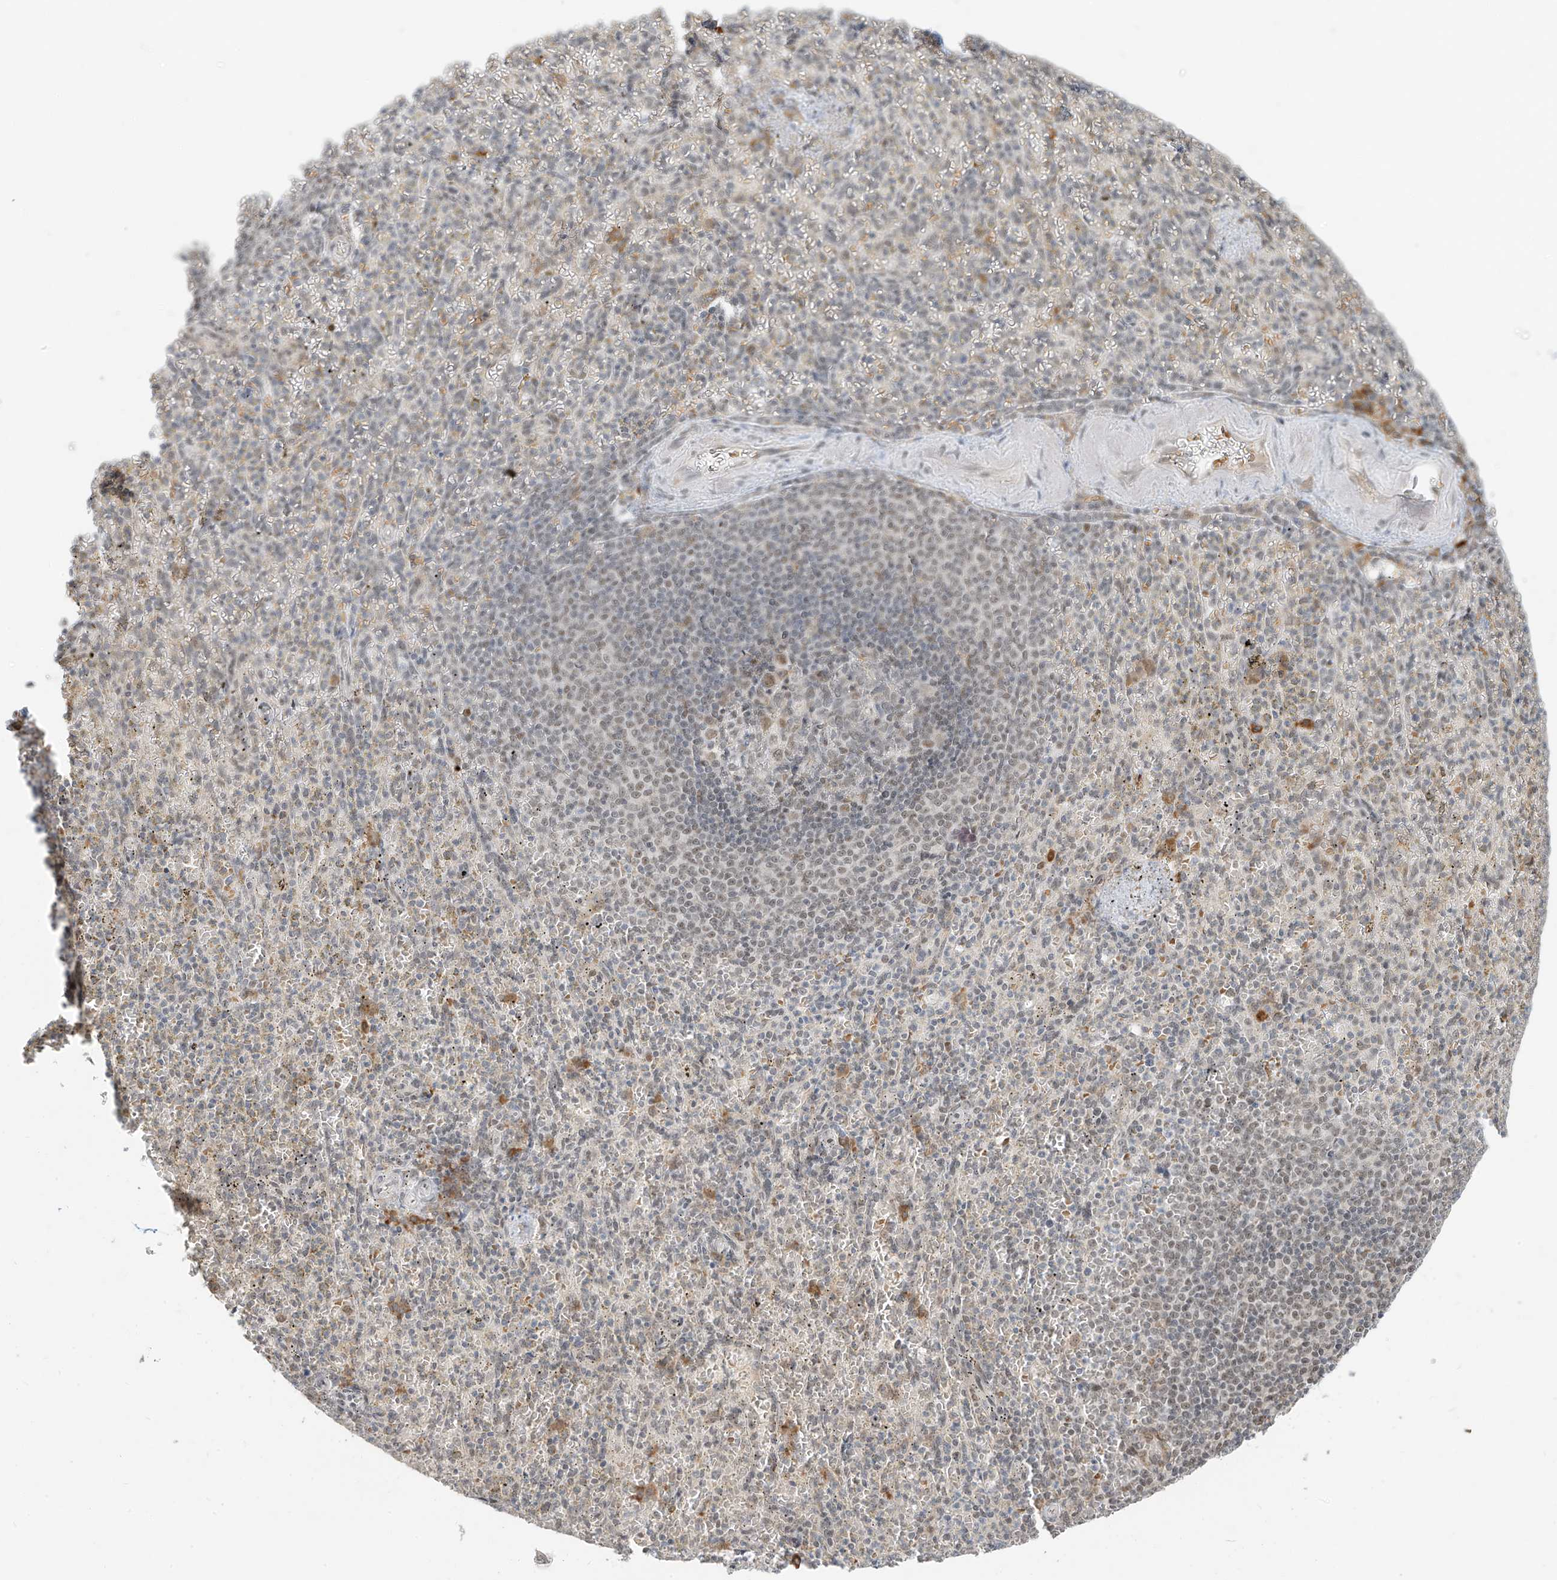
{"staining": {"intensity": "negative", "quantity": "none", "location": "none"}, "tissue": "spleen", "cell_type": "Cells in red pulp", "image_type": "normal", "snomed": [{"axis": "morphology", "description": "Normal tissue, NOS"}, {"axis": "topography", "description": "Spleen"}], "caption": "Spleen was stained to show a protein in brown. There is no significant staining in cells in red pulp.", "gene": "ZMYM2", "patient": {"sex": "female", "age": 74}}